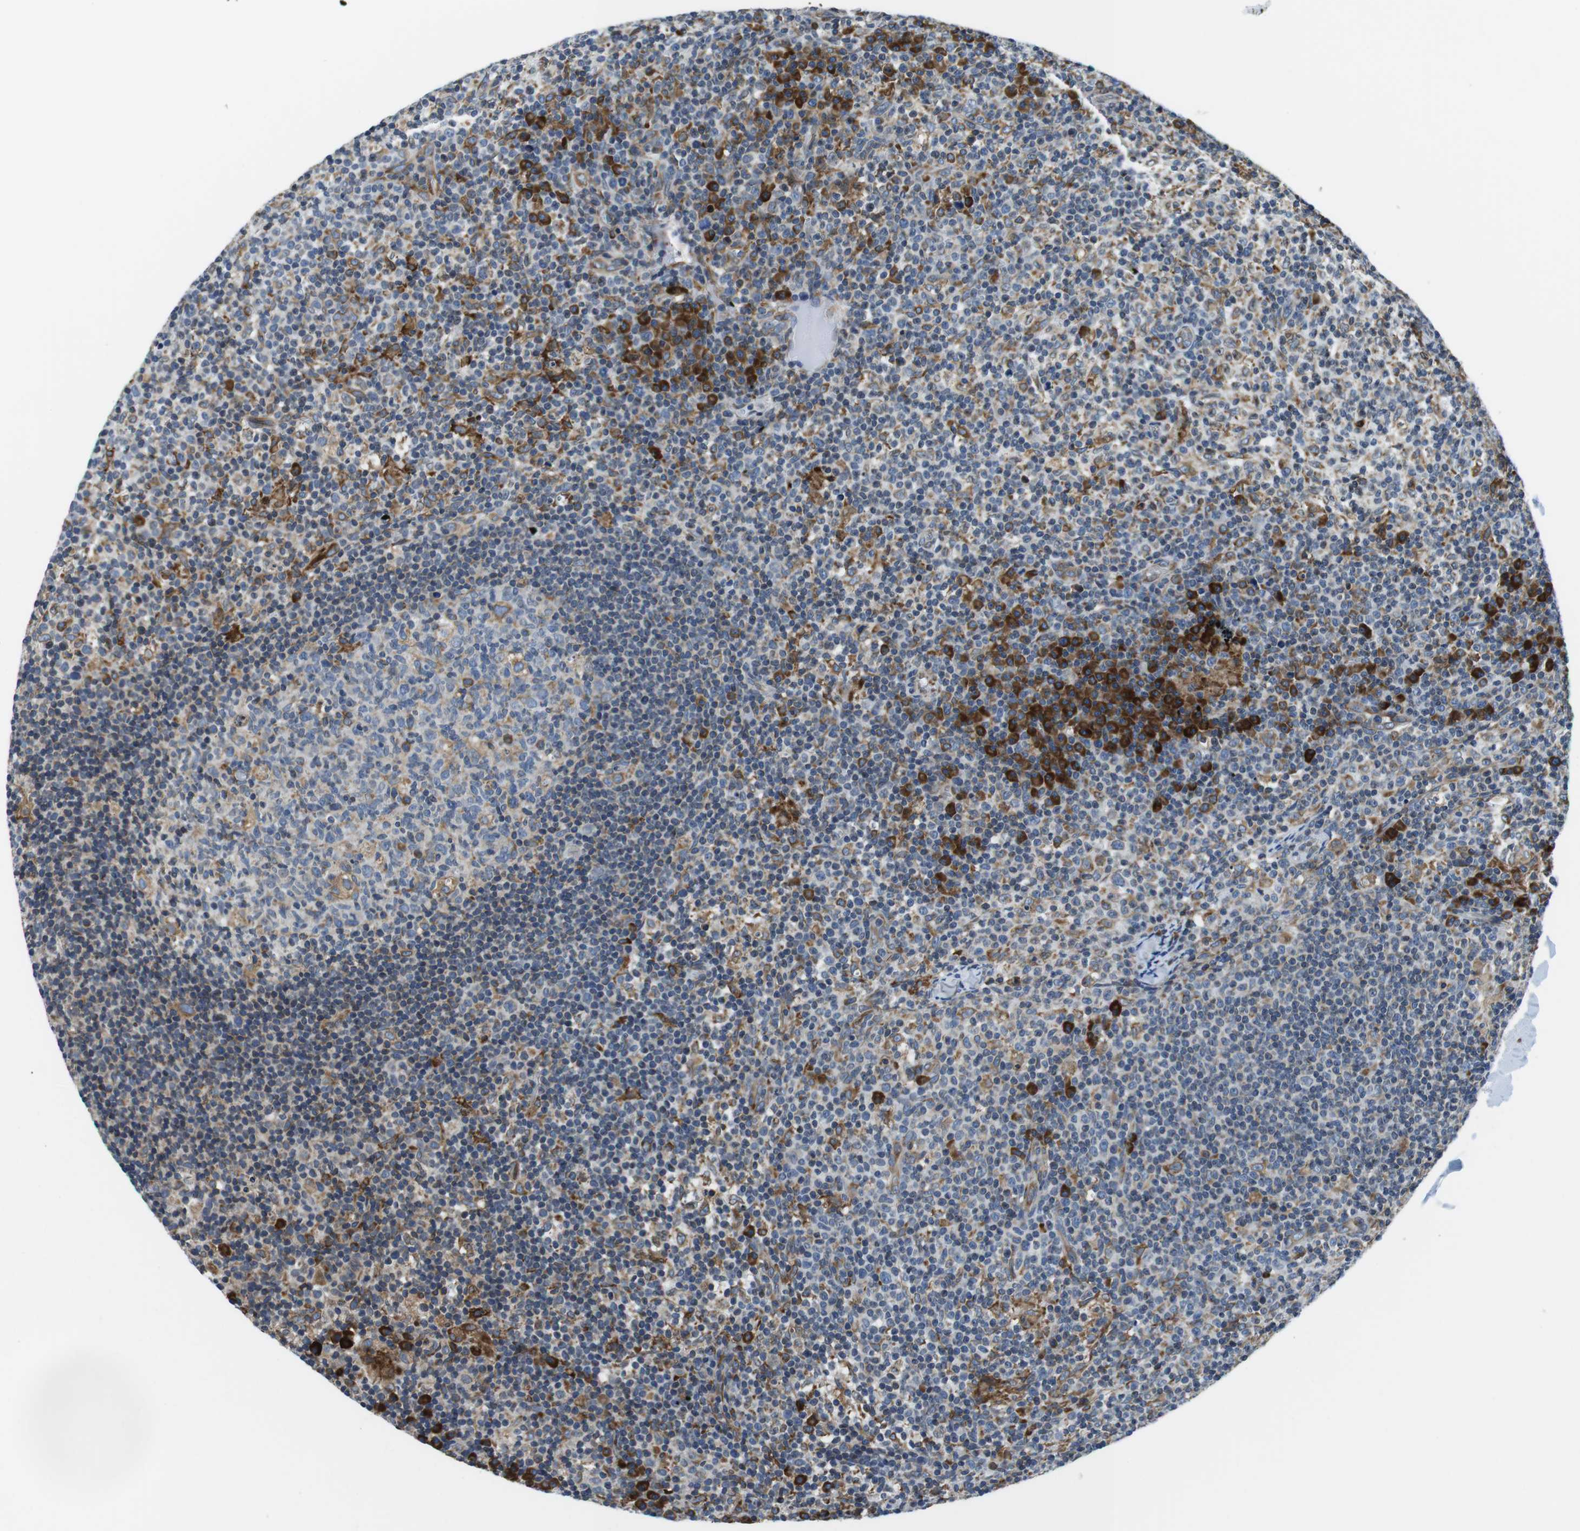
{"staining": {"intensity": "moderate", "quantity": "25%-75%", "location": "cytoplasmic/membranous"}, "tissue": "lymph node", "cell_type": "Germinal center cells", "image_type": "normal", "snomed": [{"axis": "morphology", "description": "Normal tissue, NOS"}, {"axis": "morphology", "description": "Inflammation, NOS"}, {"axis": "topography", "description": "Lymph node"}], "caption": "Immunohistochemistry photomicrograph of normal lymph node stained for a protein (brown), which shows medium levels of moderate cytoplasmic/membranous expression in about 25%-75% of germinal center cells.", "gene": "UGGT1", "patient": {"sex": "male", "age": 55}}